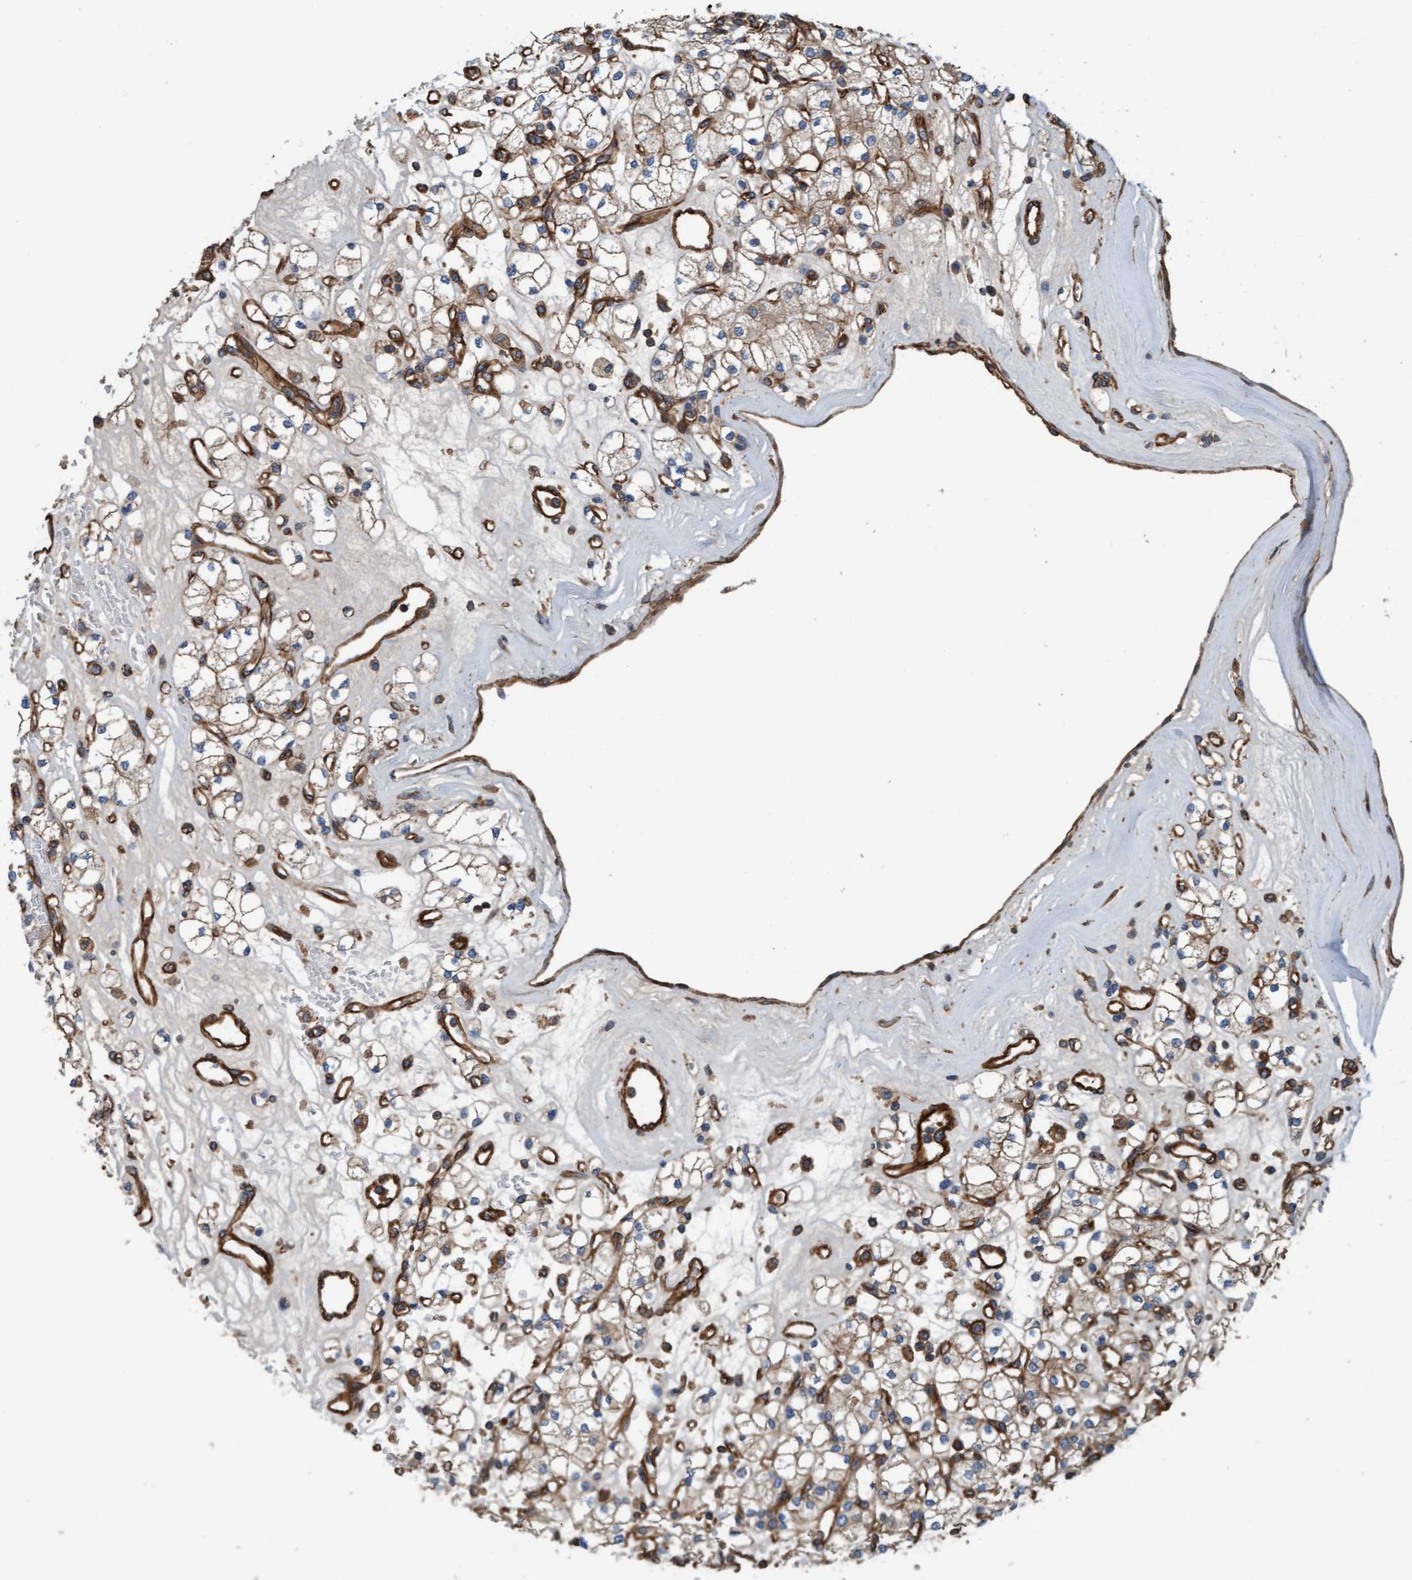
{"staining": {"intensity": "moderate", "quantity": ">75%", "location": "cytoplasmic/membranous"}, "tissue": "renal cancer", "cell_type": "Tumor cells", "image_type": "cancer", "snomed": [{"axis": "morphology", "description": "Adenocarcinoma, NOS"}, {"axis": "topography", "description": "Kidney"}], "caption": "Immunohistochemical staining of renal cancer (adenocarcinoma) reveals medium levels of moderate cytoplasmic/membranous protein positivity in approximately >75% of tumor cells.", "gene": "STXBP4", "patient": {"sex": "male", "age": 77}}